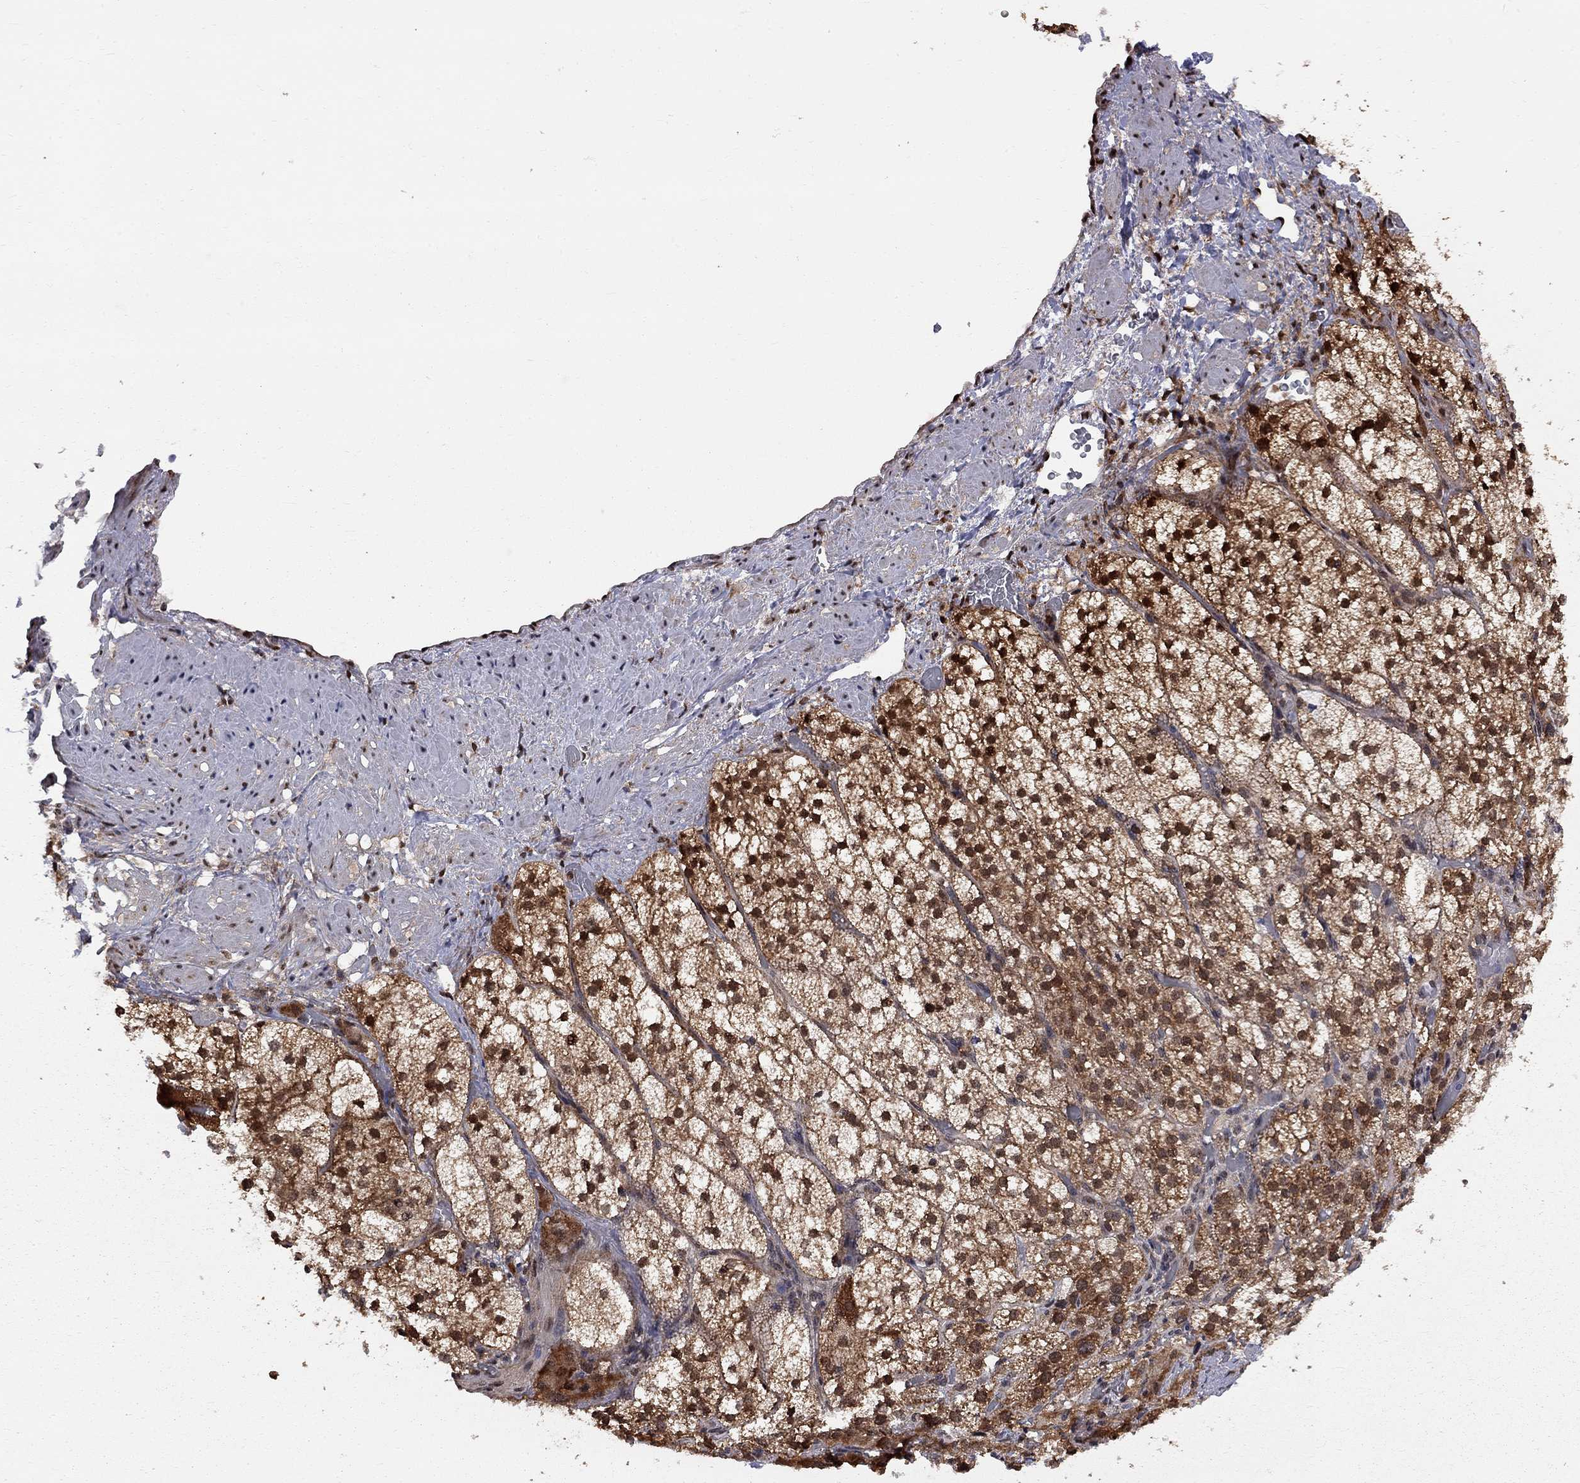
{"staining": {"intensity": "strong", "quantity": ">75%", "location": "cytoplasmic/membranous,nuclear"}, "tissue": "adrenal gland", "cell_type": "Glandular cells", "image_type": "normal", "snomed": [{"axis": "morphology", "description": "Normal tissue, NOS"}, {"axis": "topography", "description": "Adrenal gland"}], "caption": "Adrenal gland stained with immunohistochemistry (IHC) reveals strong cytoplasmic/membranous,nuclear positivity in about >75% of glandular cells. (IHC, brightfield microscopy, high magnification).", "gene": "ELOB", "patient": {"sex": "female", "age": 60}}